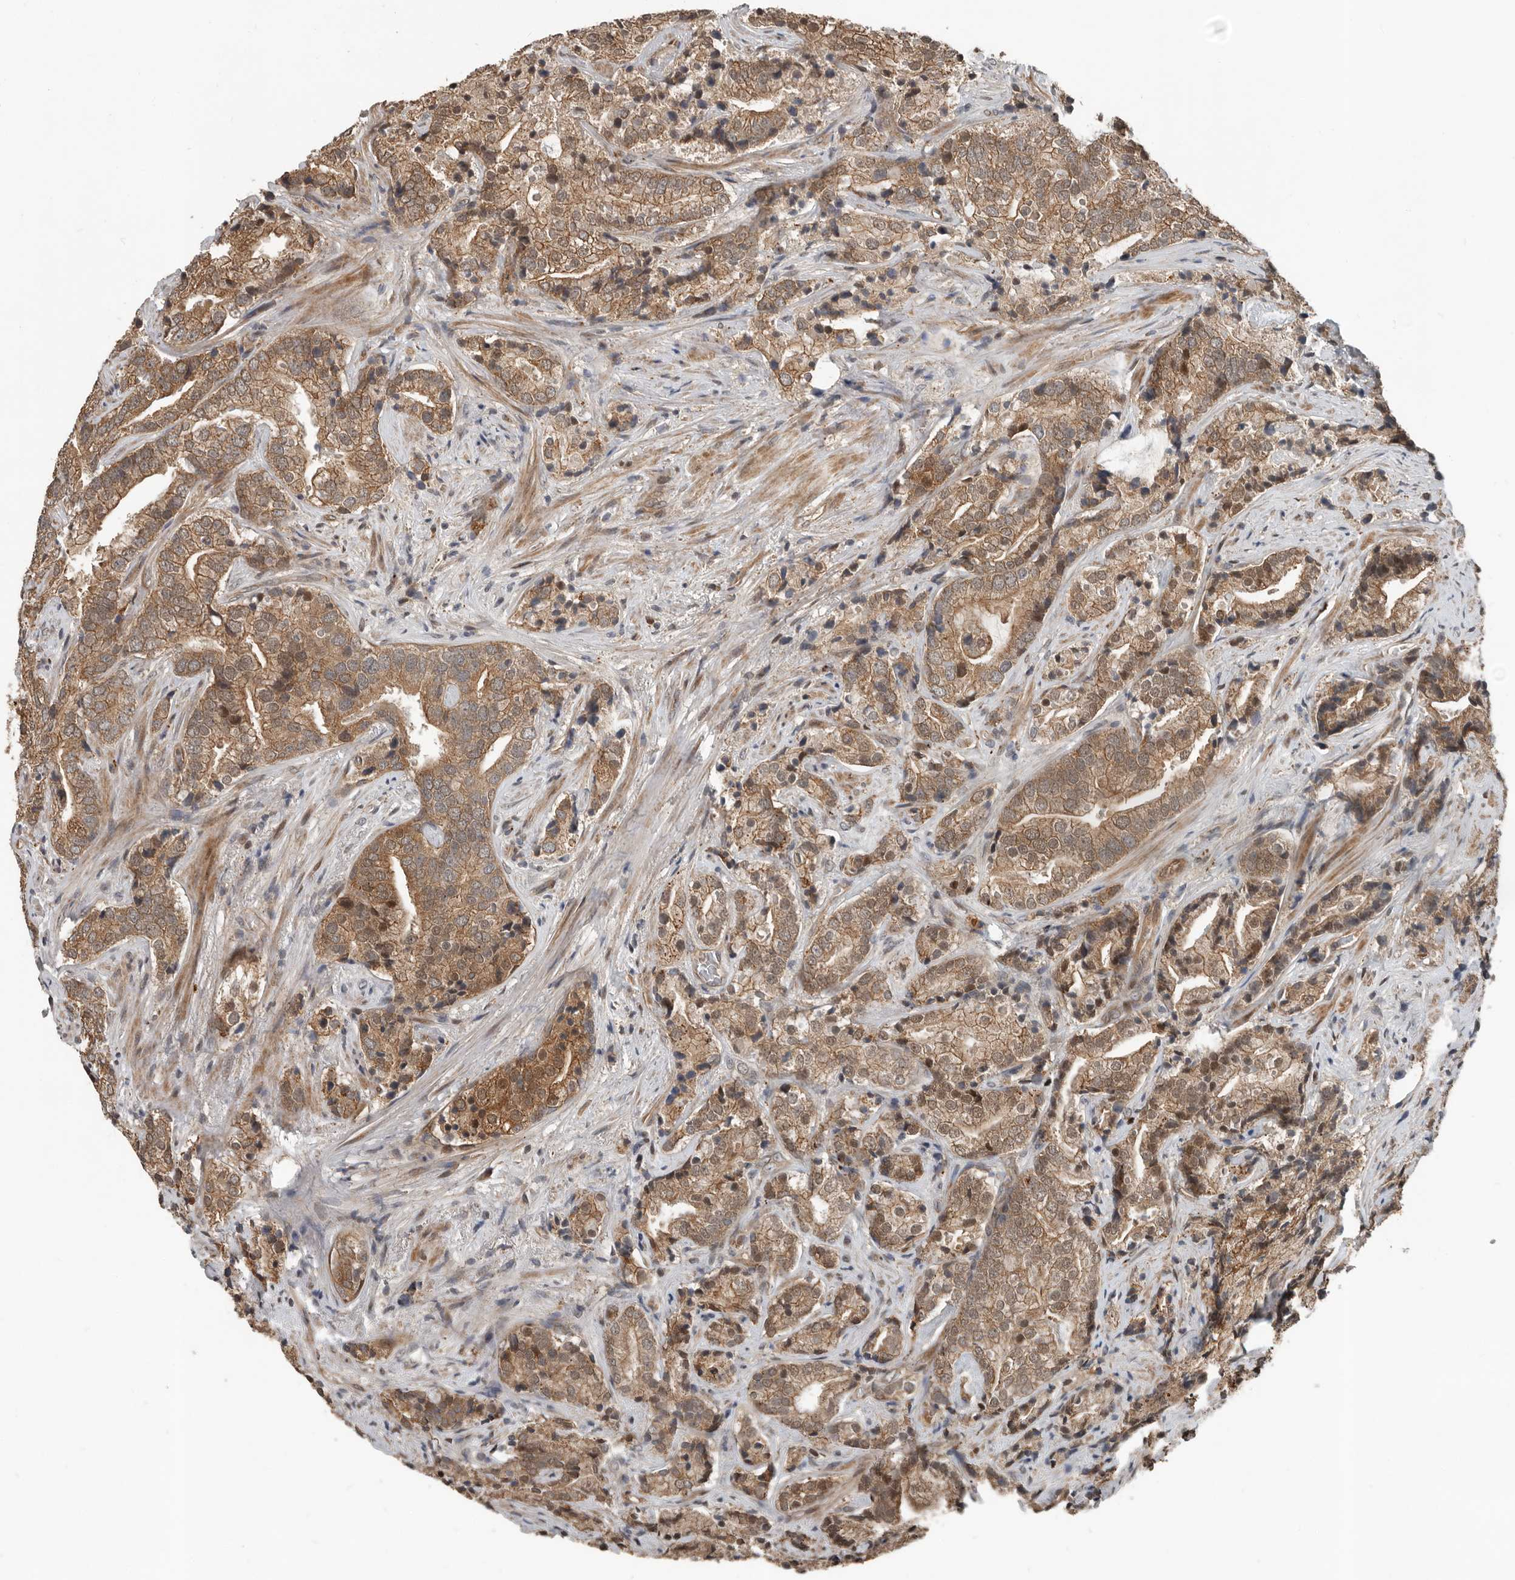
{"staining": {"intensity": "moderate", "quantity": ">75%", "location": "cytoplasmic/membranous,nuclear"}, "tissue": "prostate cancer", "cell_type": "Tumor cells", "image_type": "cancer", "snomed": [{"axis": "morphology", "description": "Adenocarcinoma, High grade"}, {"axis": "topography", "description": "Prostate"}], "caption": "Prostate cancer (adenocarcinoma (high-grade)) was stained to show a protein in brown. There is medium levels of moderate cytoplasmic/membranous and nuclear positivity in about >75% of tumor cells. (Stains: DAB (3,3'-diaminobenzidine) in brown, nuclei in blue, Microscopy: brightfield microscopy at high magnification).", "gene": "YOD1", "patient": {"sex": "male", "age": 57}}